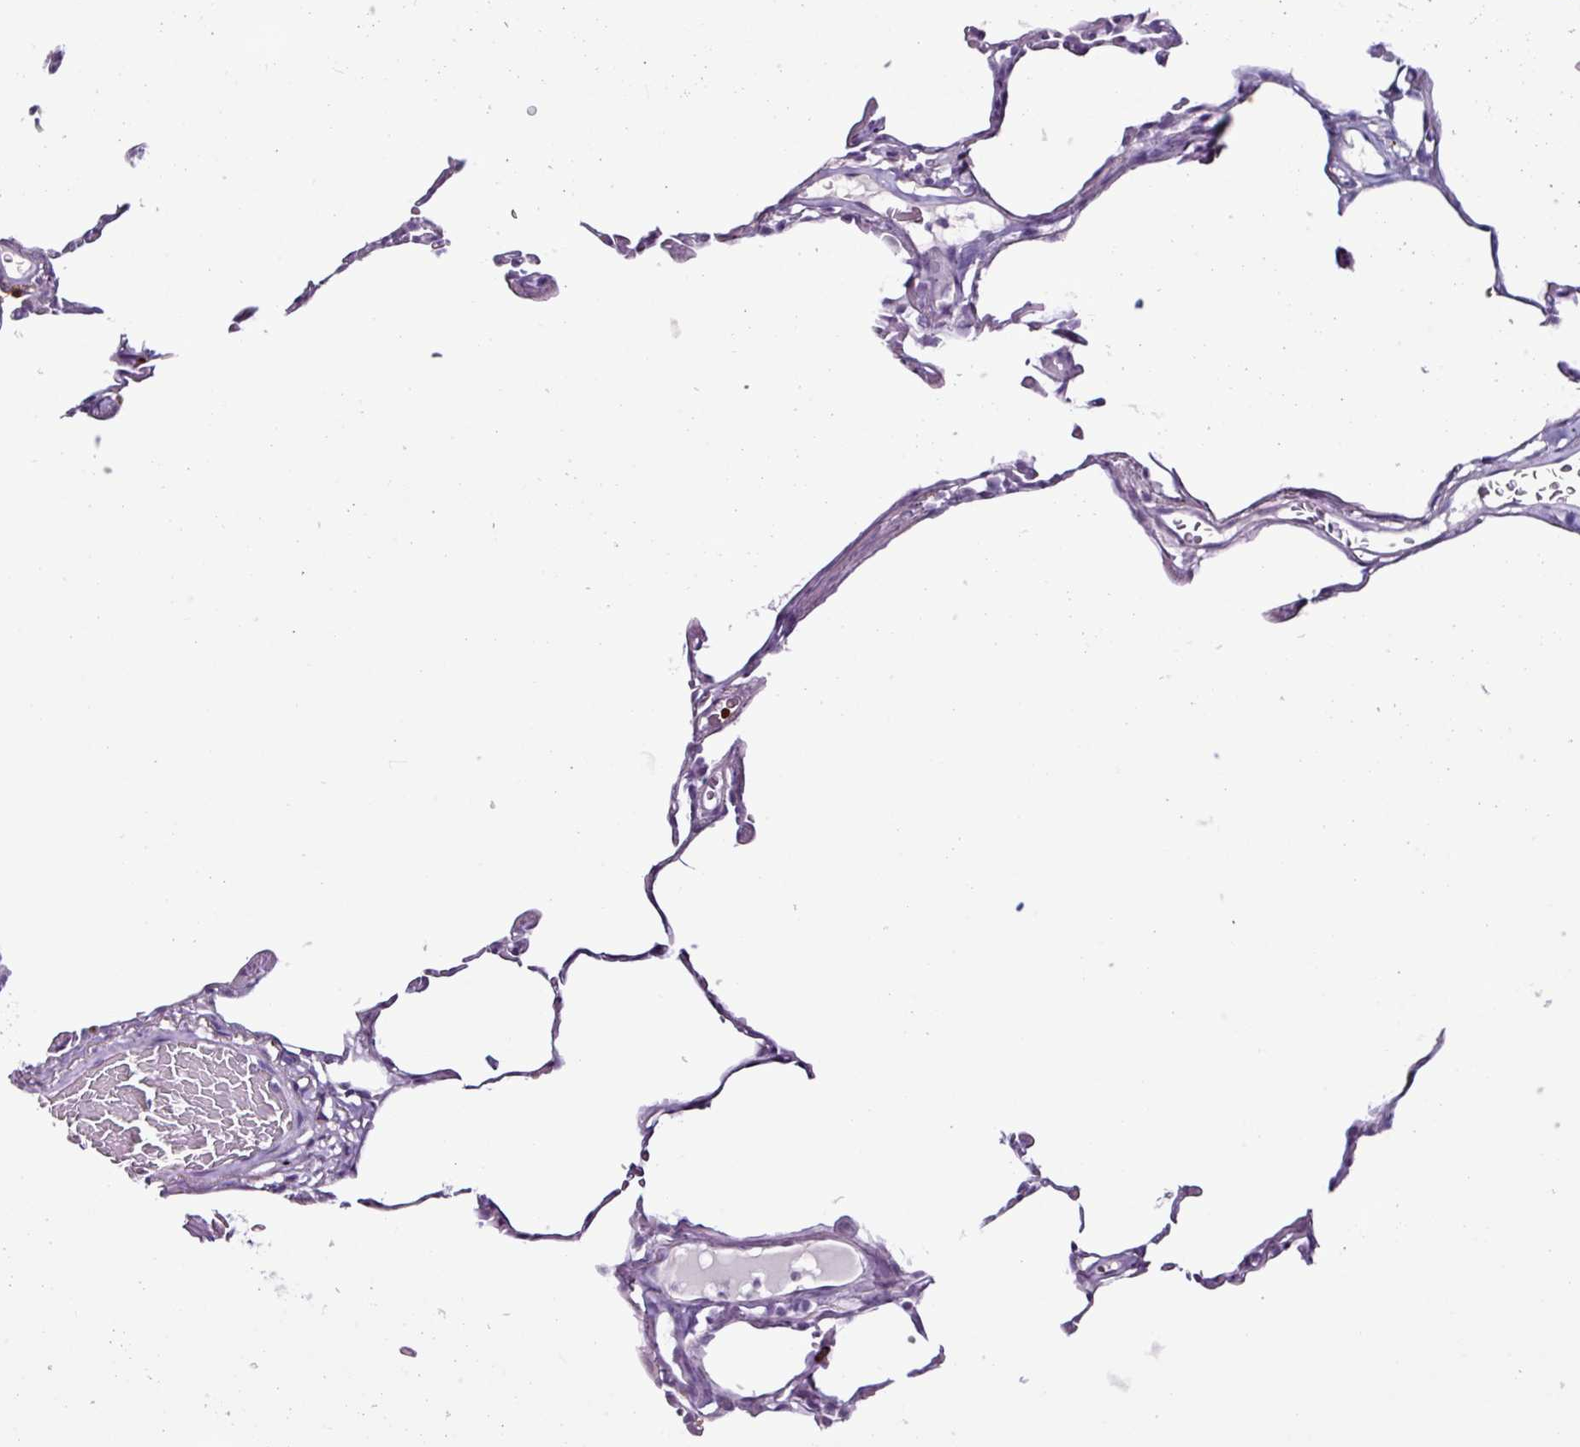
{"staining": {"intensity": "negative", "quantity": "none", "location": "none"}, "tissue": "lung", "cell_type": "Alveolar cells", "image_type": "normal", "snomed": [{"axis": "morphology", "description": "Normal tissue, NOS"}, {"axis": "topography", "description": "Lung"}], "caption": "IHC of benign human lung reveals no staining in alveolar cells.", "gene": "TMEM178A", "patient": {"sex": "female", "age": 57}}